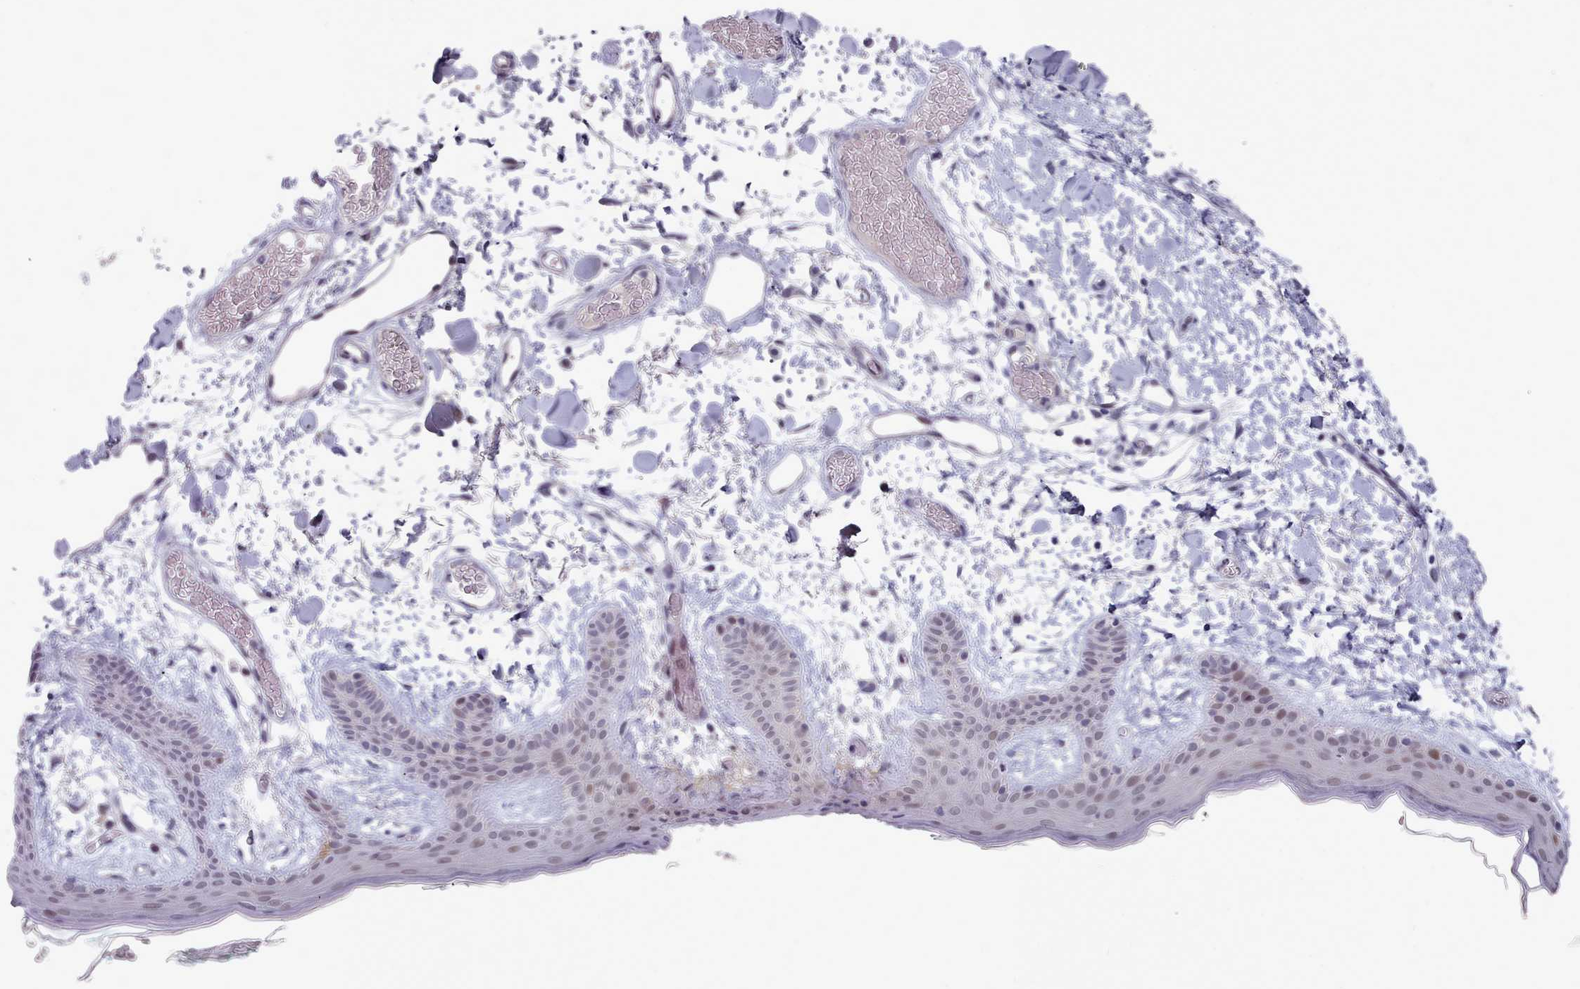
{"staining": {"intensity": "negative", "quantity": "none", "location": "none"}, "tissue": "skin", "cell_type": "Fibroblasts", "image_type": "normal", "snomed": [{"axis": "morphology", "description": "Normal tissue, NOS"}, {"axis": "topography", "description": "Skin"}], "caption": "Skin stained for a protein using IHC demonstrates no positivity fibroblasts.", "gene": "GINS1", "patient": {"sex": "male", "age": 79}}